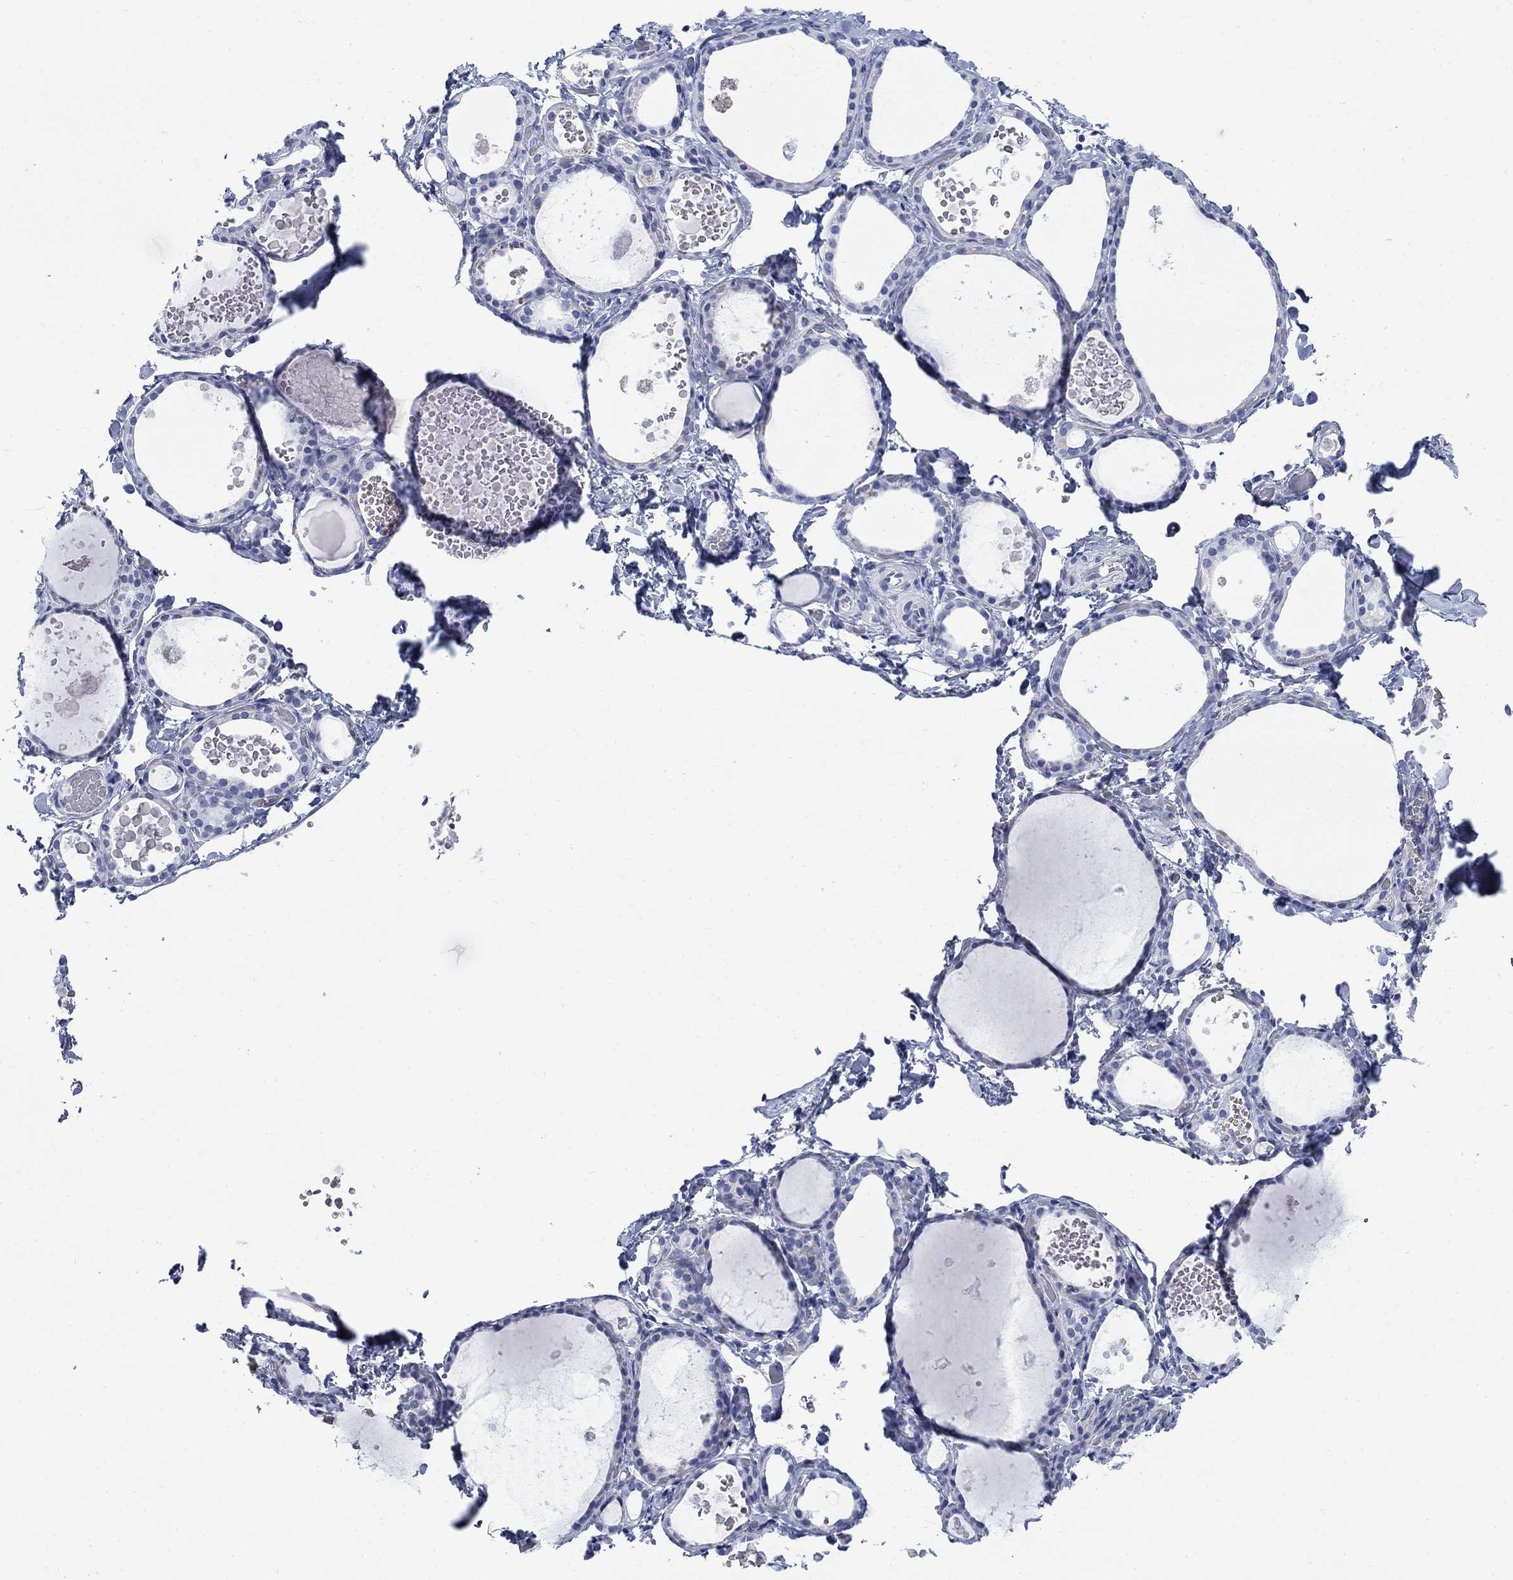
{"staining": {"intensity": "negative", "quantity": "none", "location": "none"}, "tissue": "thyroid gland", "cell_type": "Glandular cells", "image_type": "normal", "snomed": [{"axis": "morphology", "description": "Normal tissue, NOS"}, {"axis": "topography", "description": "Thyroid gland"}], "caption": "A histopathology image of thyroid gland stained for a protein shows no brown staining in glandular cells. (DAB (3,3'-diaminobenzidine) immunohistochemistry, high magnification).", "gene": "IGF2BP3", "patient": {"sex": "female", "age": 56}}